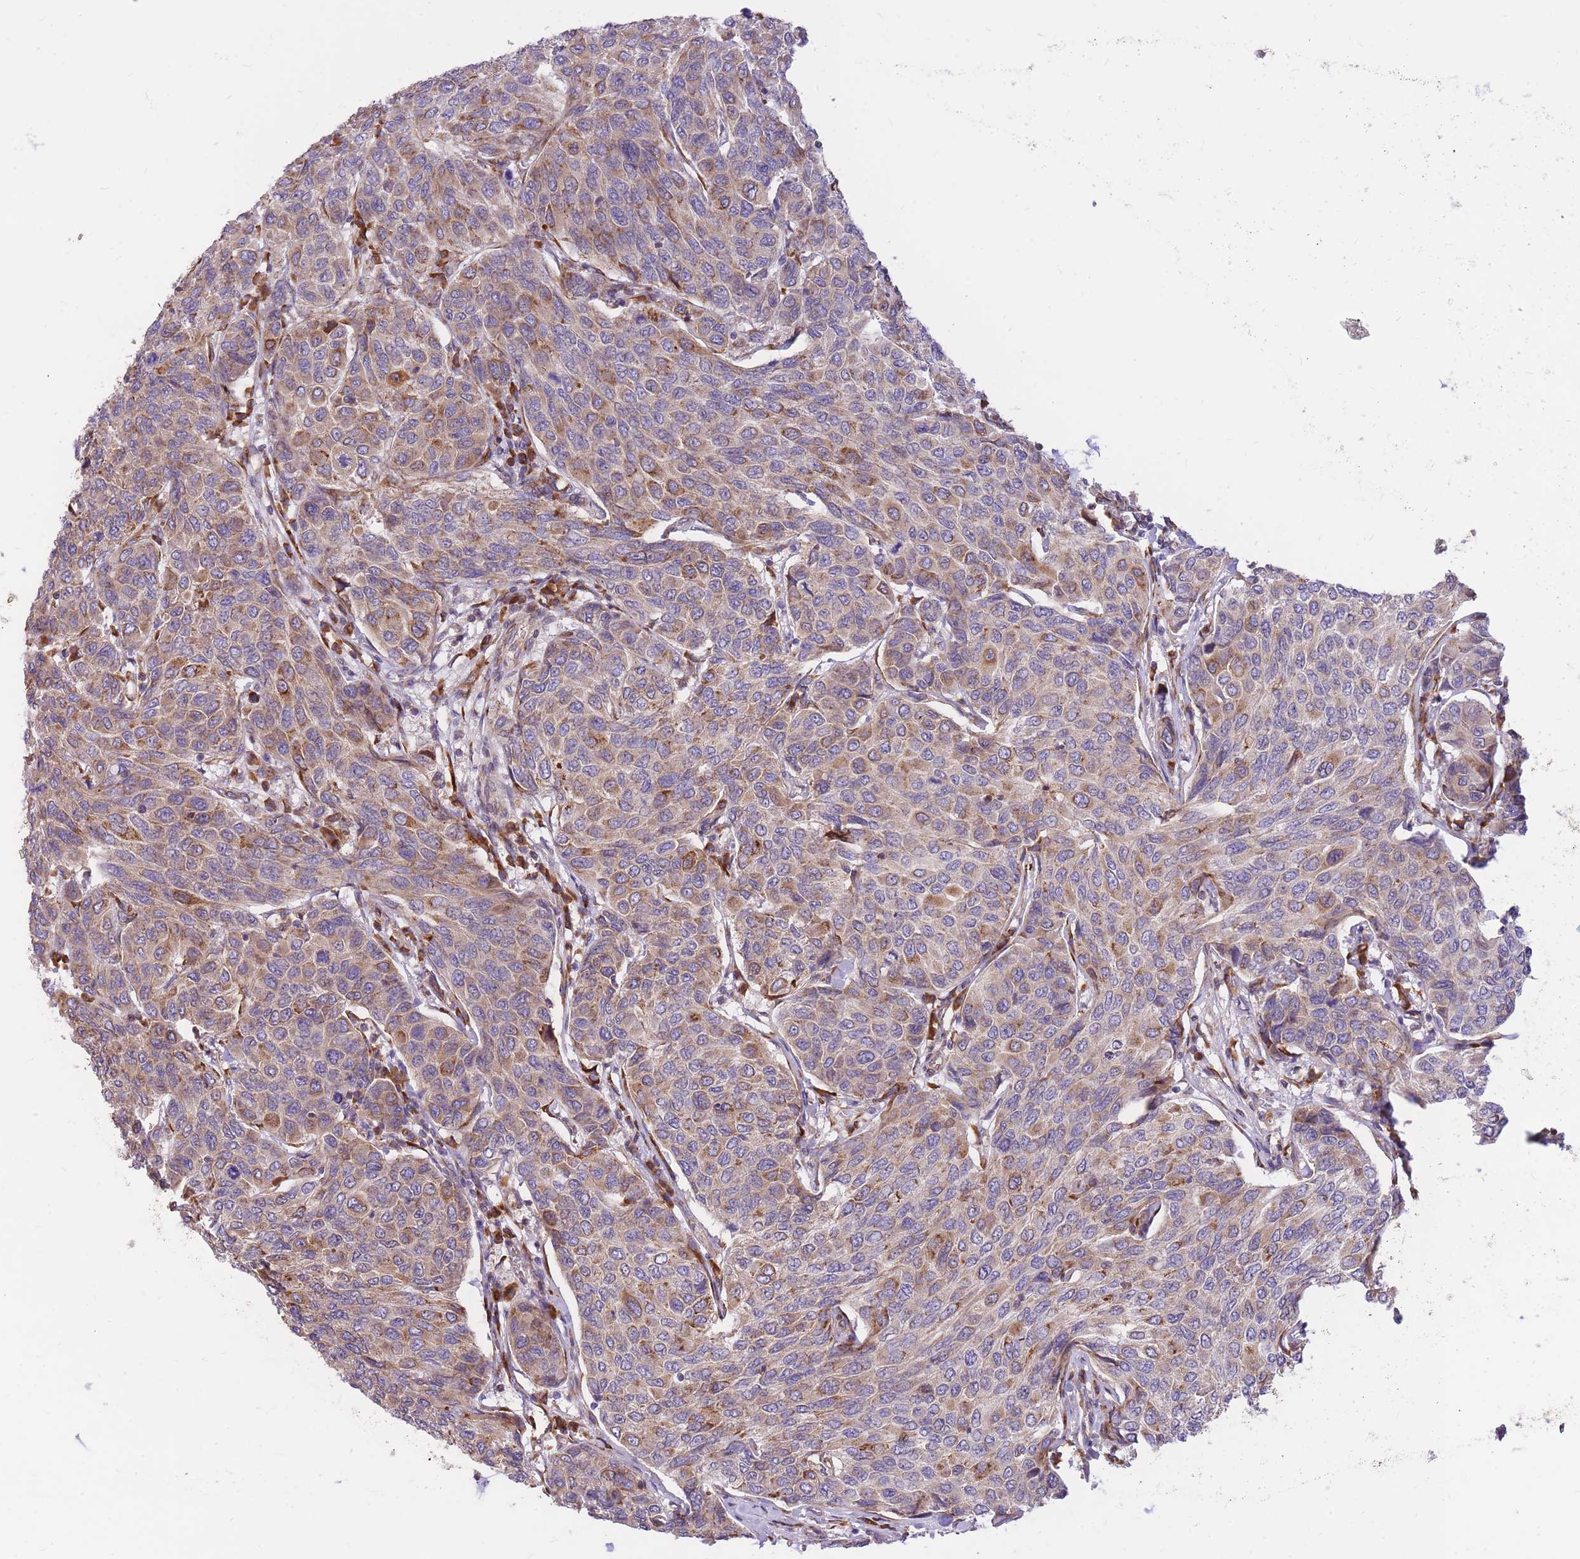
{"staining": {"intensity": "moderate", "quantity": "25%-75%", "location": "cytoplasmic/membranous"}, "tissue": "breast cancer", "cell_type": "Tumor cells", "image_type": "cancer", "snomed": [{"axis": "morphology", "description": "Duct carcinoma"}, {"axis": "topography", "description": "Breast"}], "caption": "Immunohistochemistry (IHC) micrograph of breast cancer stained for a protein (brown), which displays medium levels of moderate cytoplasmic/membranous expression in about 25%-75% of tumor cells.", "gene": "GBP7", "patient": {"sex": "female", "age": 55}}